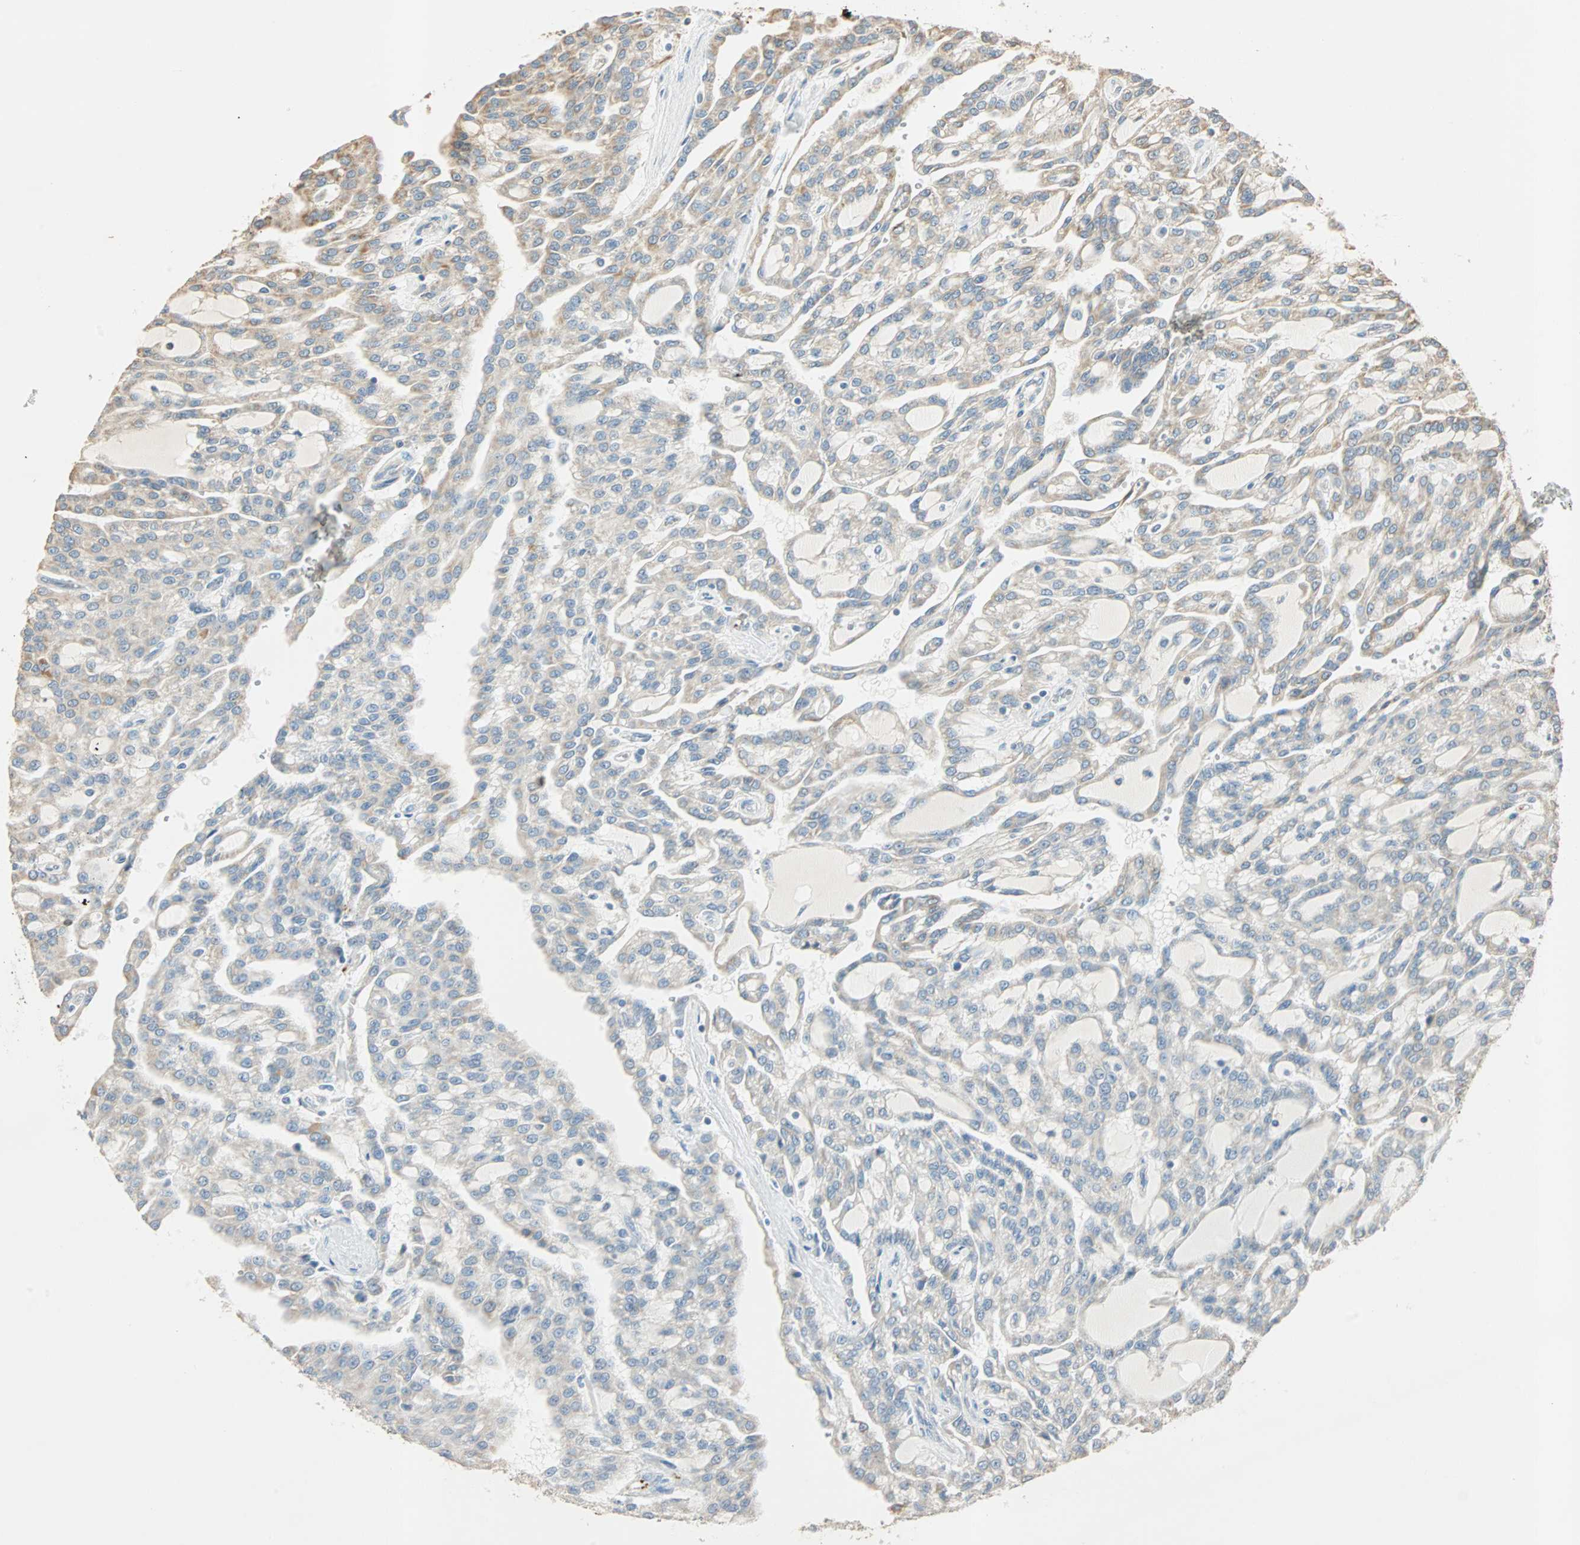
{"staining": {"intensity": "moderate", "quantity": "25%-75%", "location": "cytoplasmic/membranous"}, "tissue": "renal cancer", "cell_type": "Tumor cells", "image_type": "cancer", "snomed": [{"axis": "morphology", "description": "Adenocarcinoma, NOS"}, {"axis": "topography", "description": "Kidney"}], "caption": "Renal cancer (adenocarcinoma) stained with a brown dye demonstrates moderate cytoplasmic/membranous positive positivity in approximately 25%-75% of tumor cells.", "gene": "RAD18", "patient": {"sex": "male", "age": 63}}